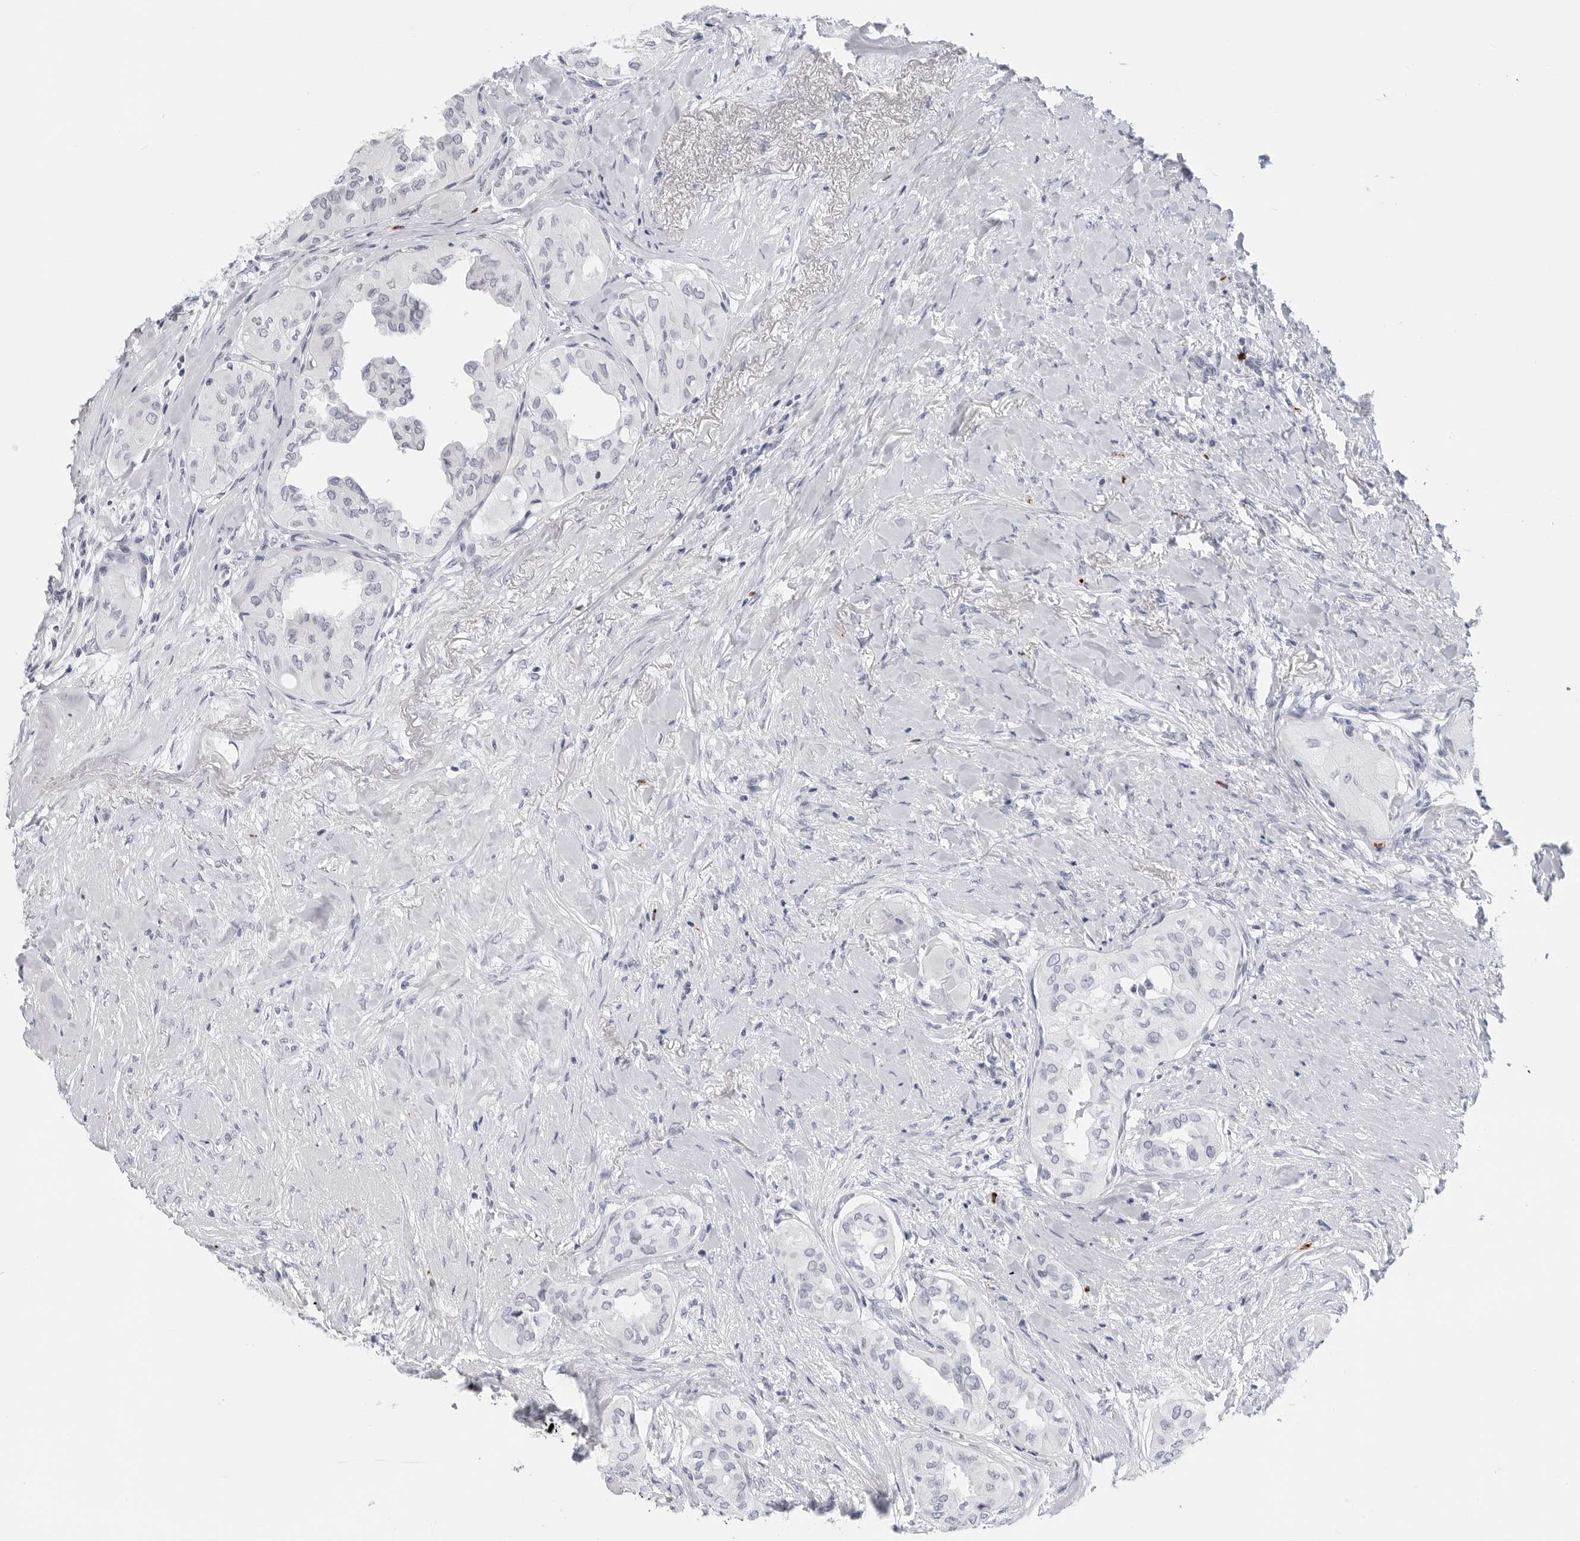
{"staining": {"intensity": "negative", "quantity": "none", "location": "none"}, "tissue": "thyroid cancer", "cell_type": "Tumor cells", "image_type": "cancer", "snomed": [{"axis": "morphology", "description": "Papillary adenocarcinoma, NOS"}, {"axis": "topography", "description": "Thyroid gland"}], "caption": "The histopathology image shows no significant expression in tumor cells of thyroid cancer (papillary adenocarcinoma).", "gene": "HSPB7", "patient": {"sex": "female", "age": 59}}